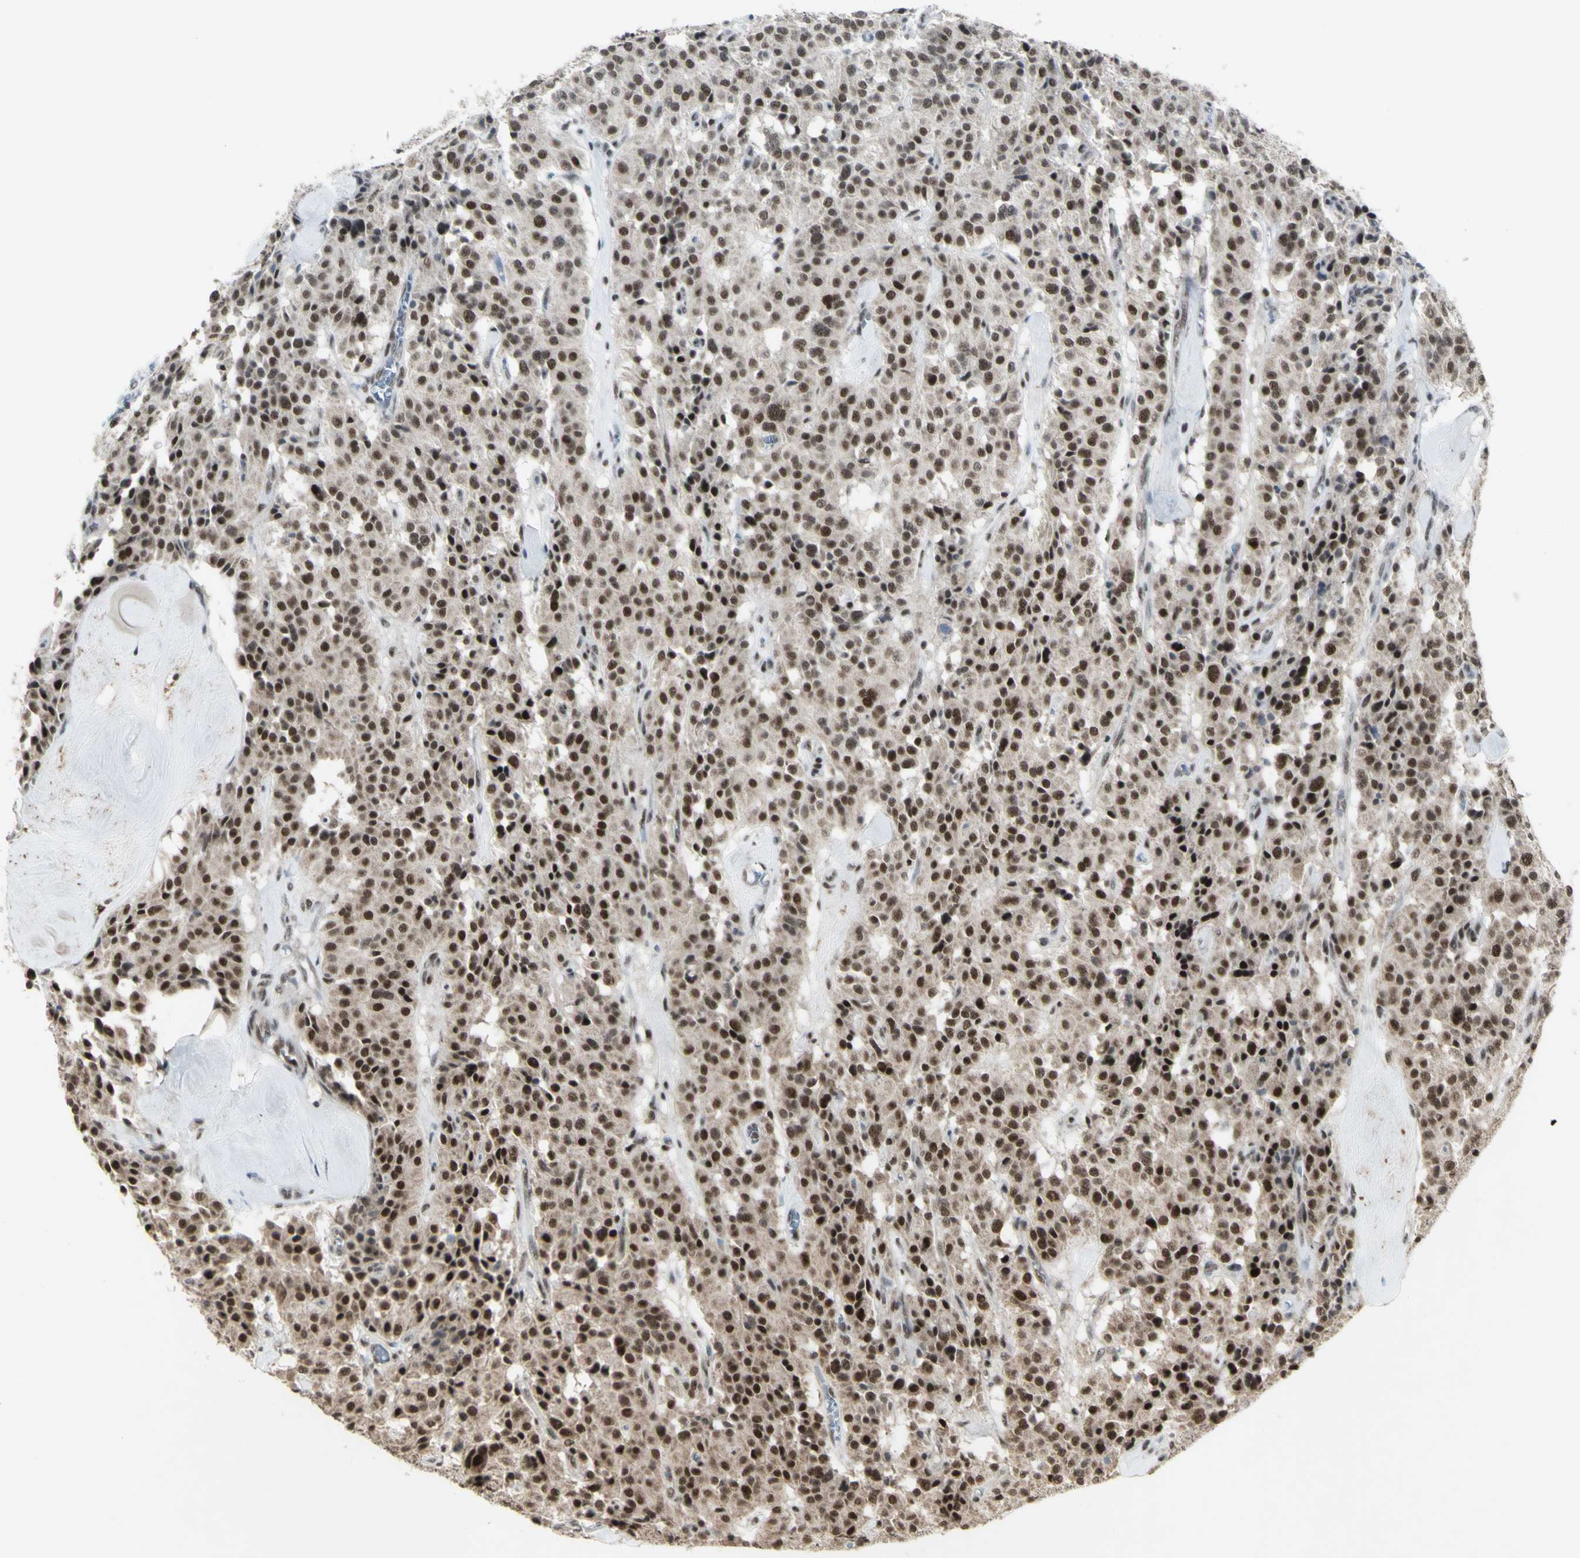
{"staining": {"intensity": "strong", "quantity": ">75%", "location": "nuclear"}, "tissue": "carcinoid", "cell_type": "Tumor cells", "image_type": "cancer", "snomed": [{"axis": "morphology", "description": "Carcinoid, malignant, NOS"}, {"axis": "topography", "description": "Lung"}], "caption": "High-magnification brightfield microscopy of carcinoid stained with DAB (3,3'-diaminobenzidine) (brown) and counterstained with hematoxylin (blue). tumor cells exhibit strong nuclear staining is identified in approximately>75% of cells. (DAB = brown stain, brightfield microscopy at high magnification).", "gene": "CCNT1", "patient": {"sex": "male", "age": 30}}